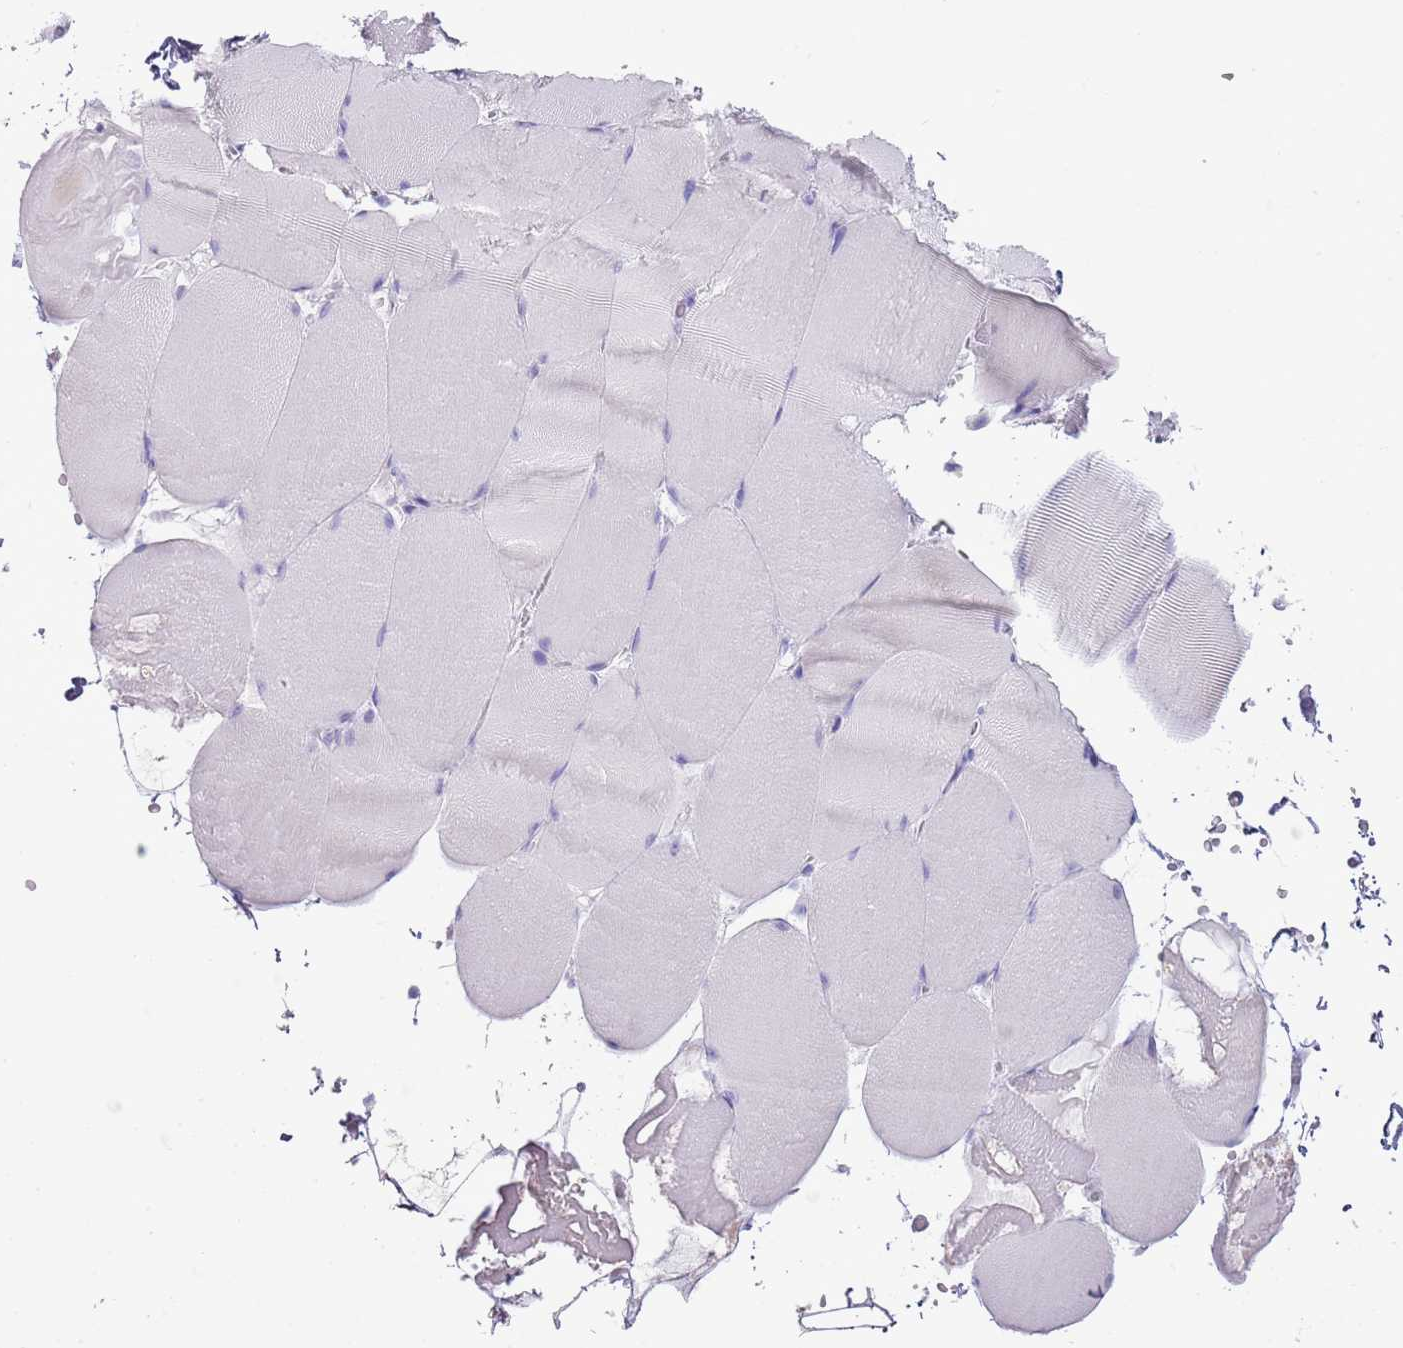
{"staining": {"intensity": "negative", "quantity": "none", "location": "none"}, "tissue": "skeletal muscle", "cell_type": "Myocytes", "image_type": "normal", "snomed": [{"axis": "morphology", "description": "Normal tissue, NOS"}, {"axis": "topography", "description": "Skeletal muscle"}, {"axis": "topography", "description": "Head-Neck"}], "caption": "This is an immunohistochemistry histopathology image of unremarkable skeletal muscle. There is no staining in myocytes.", "gene": "SLC23A1", "patient": {"sex": "male", "age": 66}}